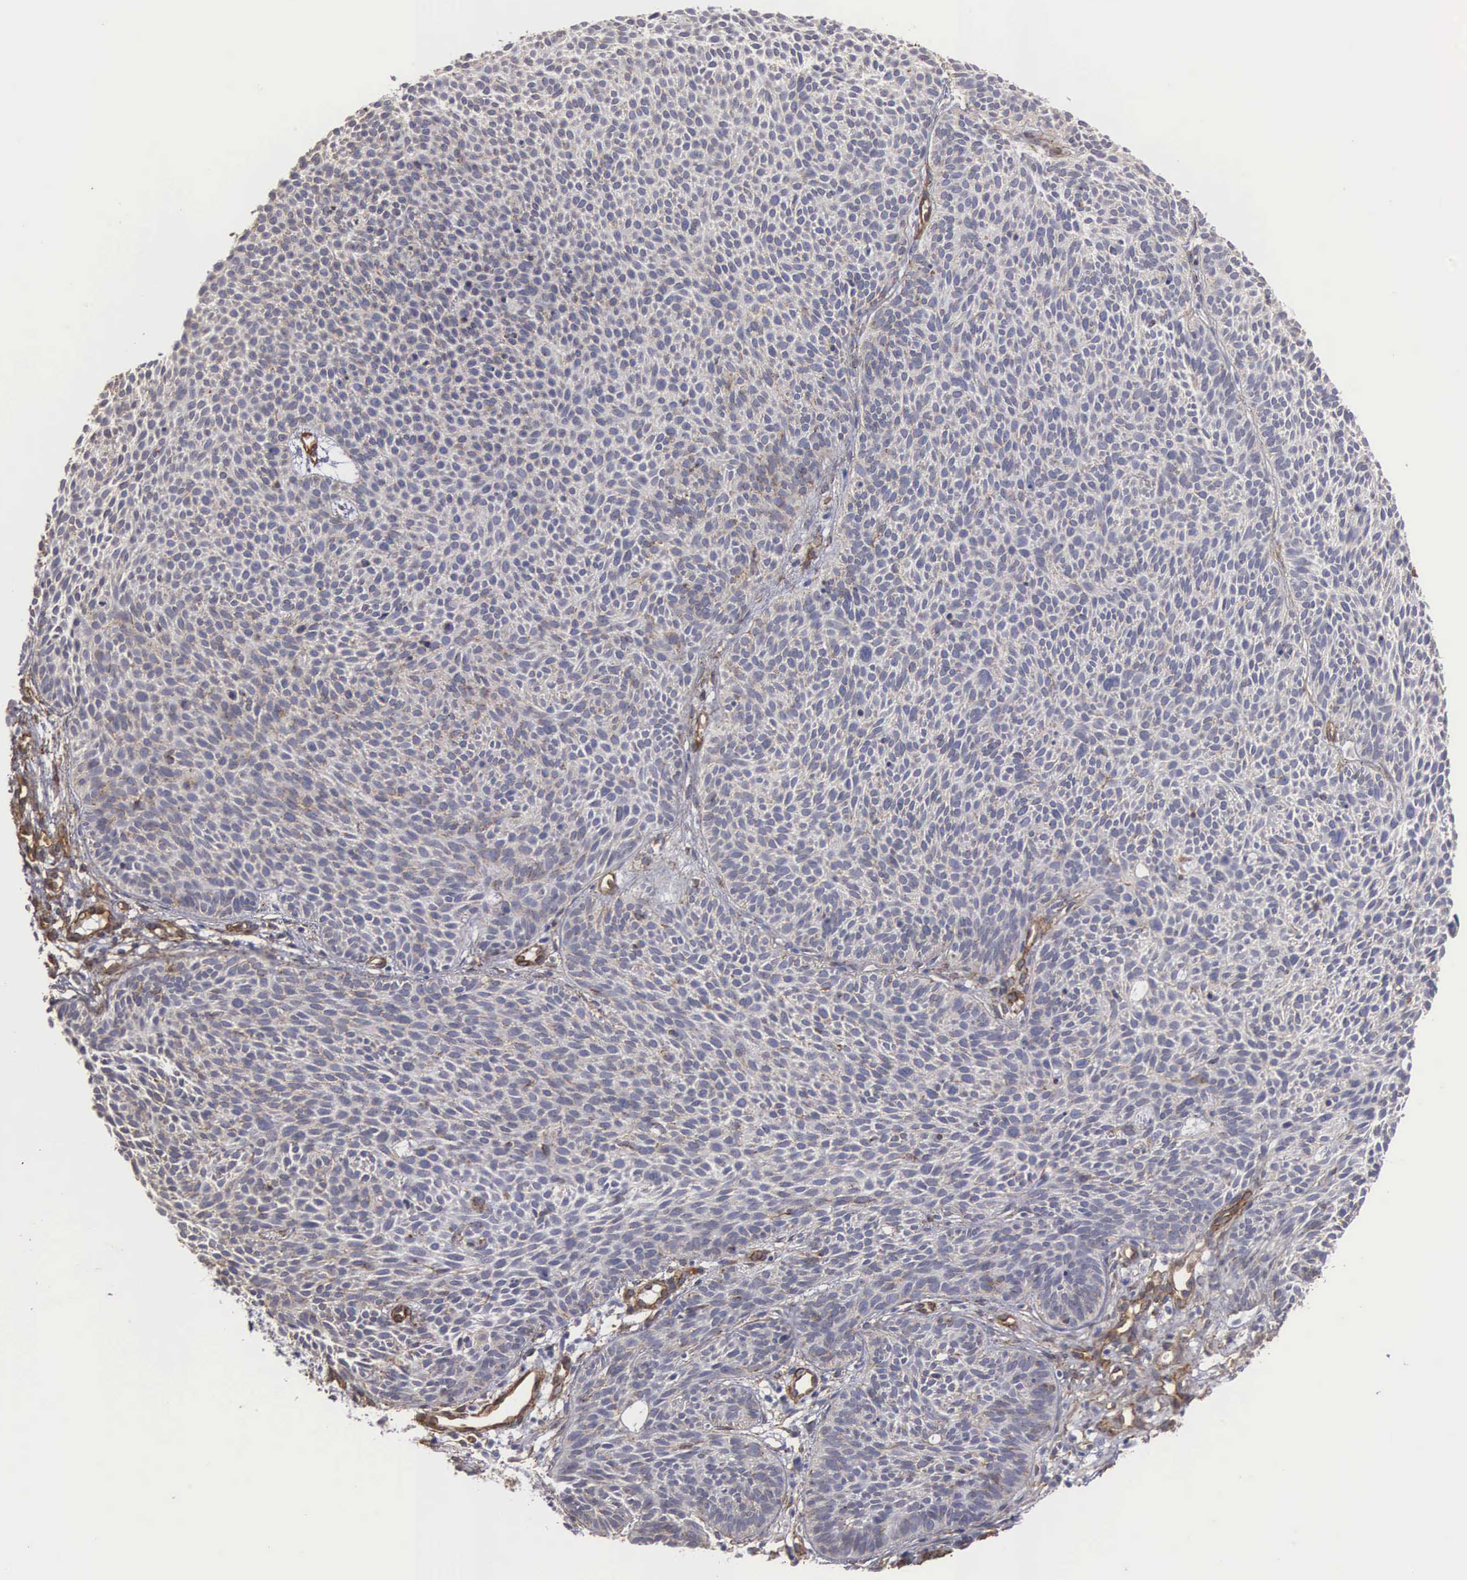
{"staining": {"intensity": "negative", "quantity": "none", "location": "none"}, "tissue": "skin cancer", "cell_type": "Tumor cells", "image_type": "cancer", "snomed": [{"axis": "morphology", "description": "Basal cell carcinoma"}, {"axis": "topography", "description": "Skin"}], "caption": "A high-resolution histopathology image shows immunohistochemistry (IHC) staining of skin basal cell carcinoma, which reveals no significant staining in tumor cells. Nuclei are stained in blue.", "gene": "MAGEB10", "patient": {"sex": "male", "age": 84}}